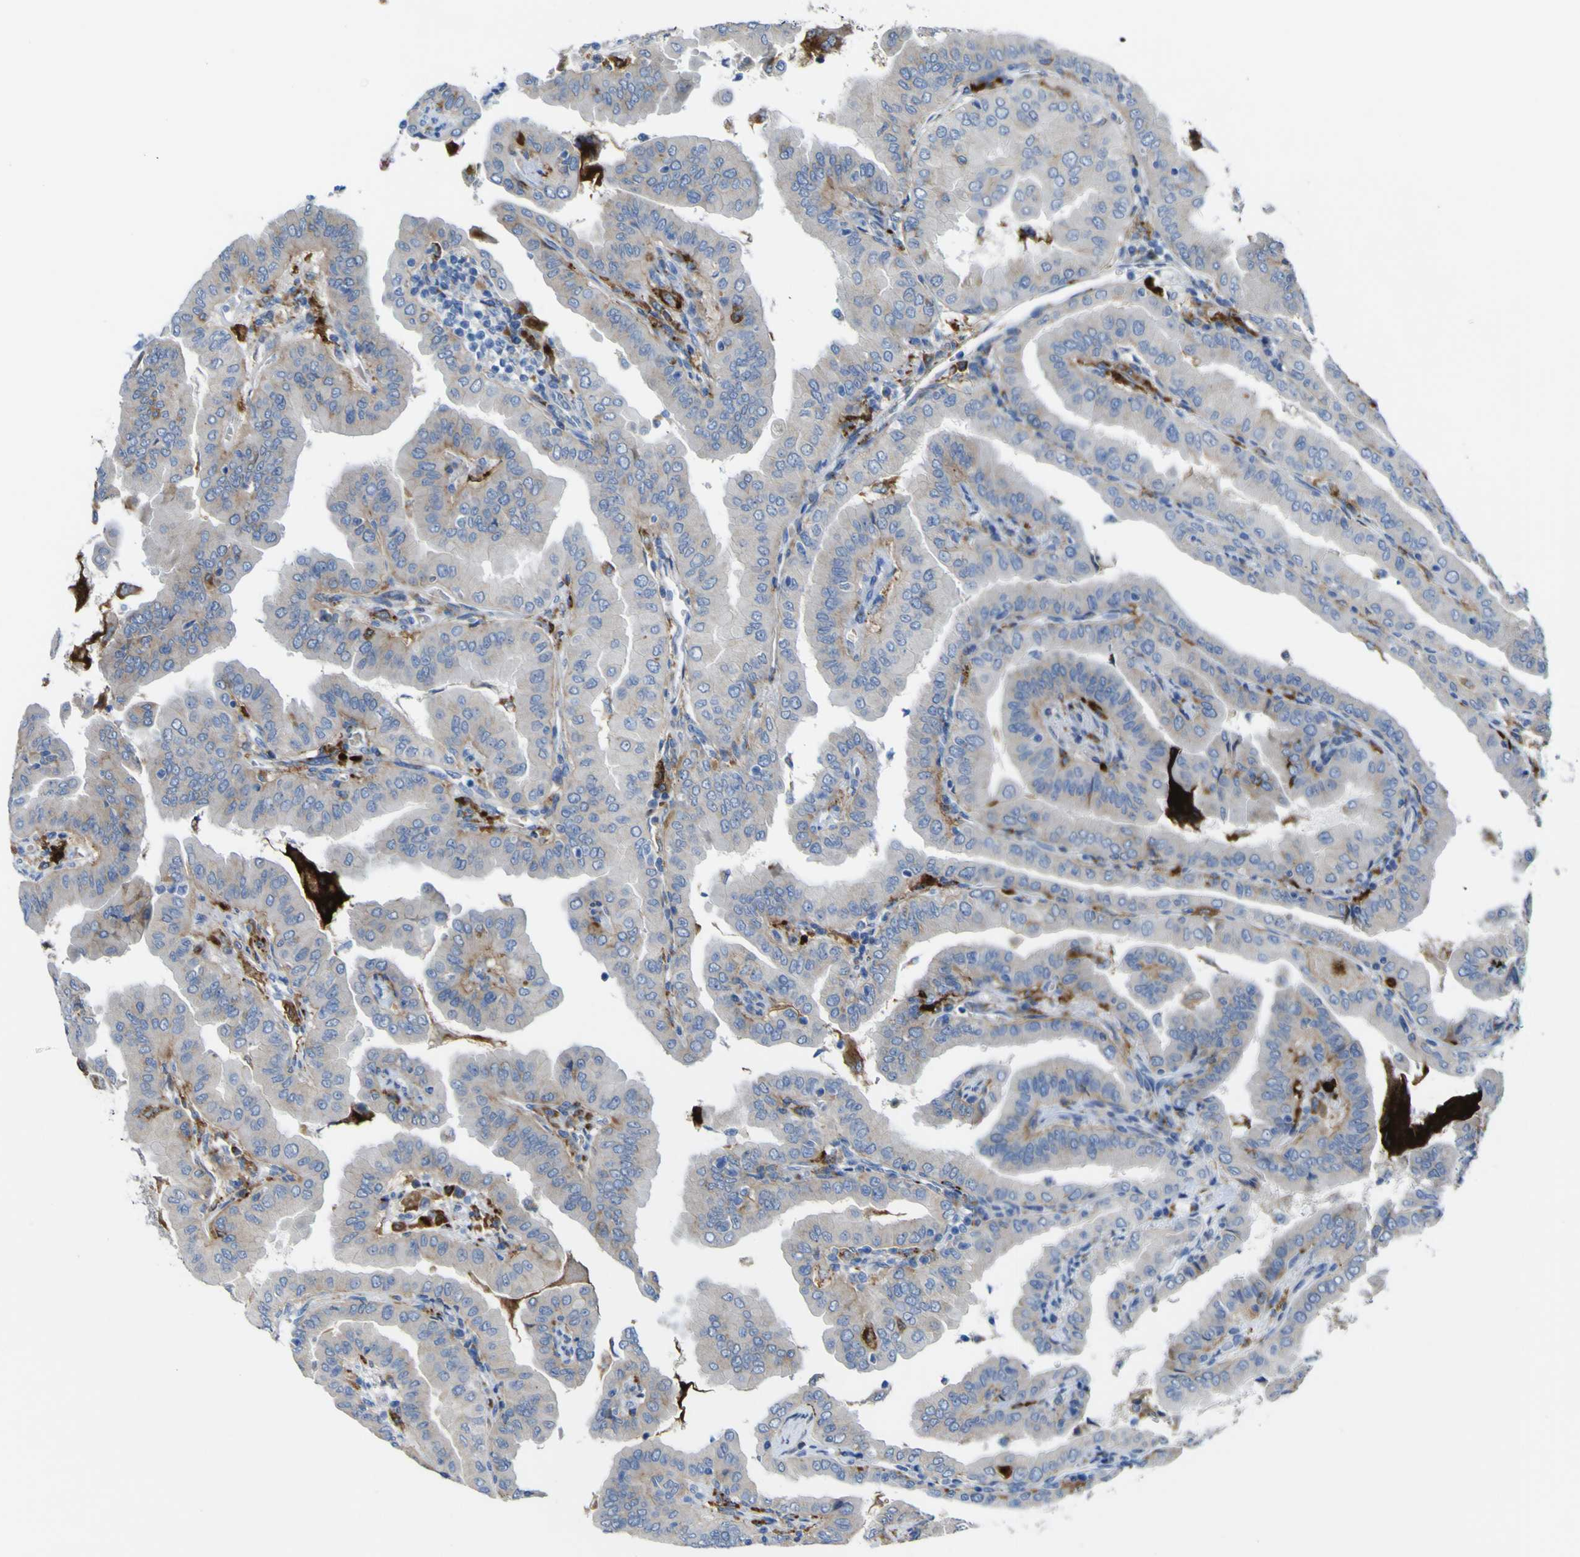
{"staining": {"intensity": "negative", "quantity": "none", "location": "none"}, "tissue": "thyroid cancer", "cell_type": "Tumor cells", "image_type": "cancer", "snomed": [{"axis": "morphology", "description": "Papillary adenocarcinoma, NOS"}, {"axis": "topography", "description": "Thyroid gland"}], "caption": "This photomicrograph is of thyroid papillary adenocarcinoma stained with immunohistochemistry (IHC) to label a protein in brown with the nuclei are counter-stained blue. There is no staining in tumor cells.", "gene": "PTPRF", "patient": {"sex": "male", "age": 33}}